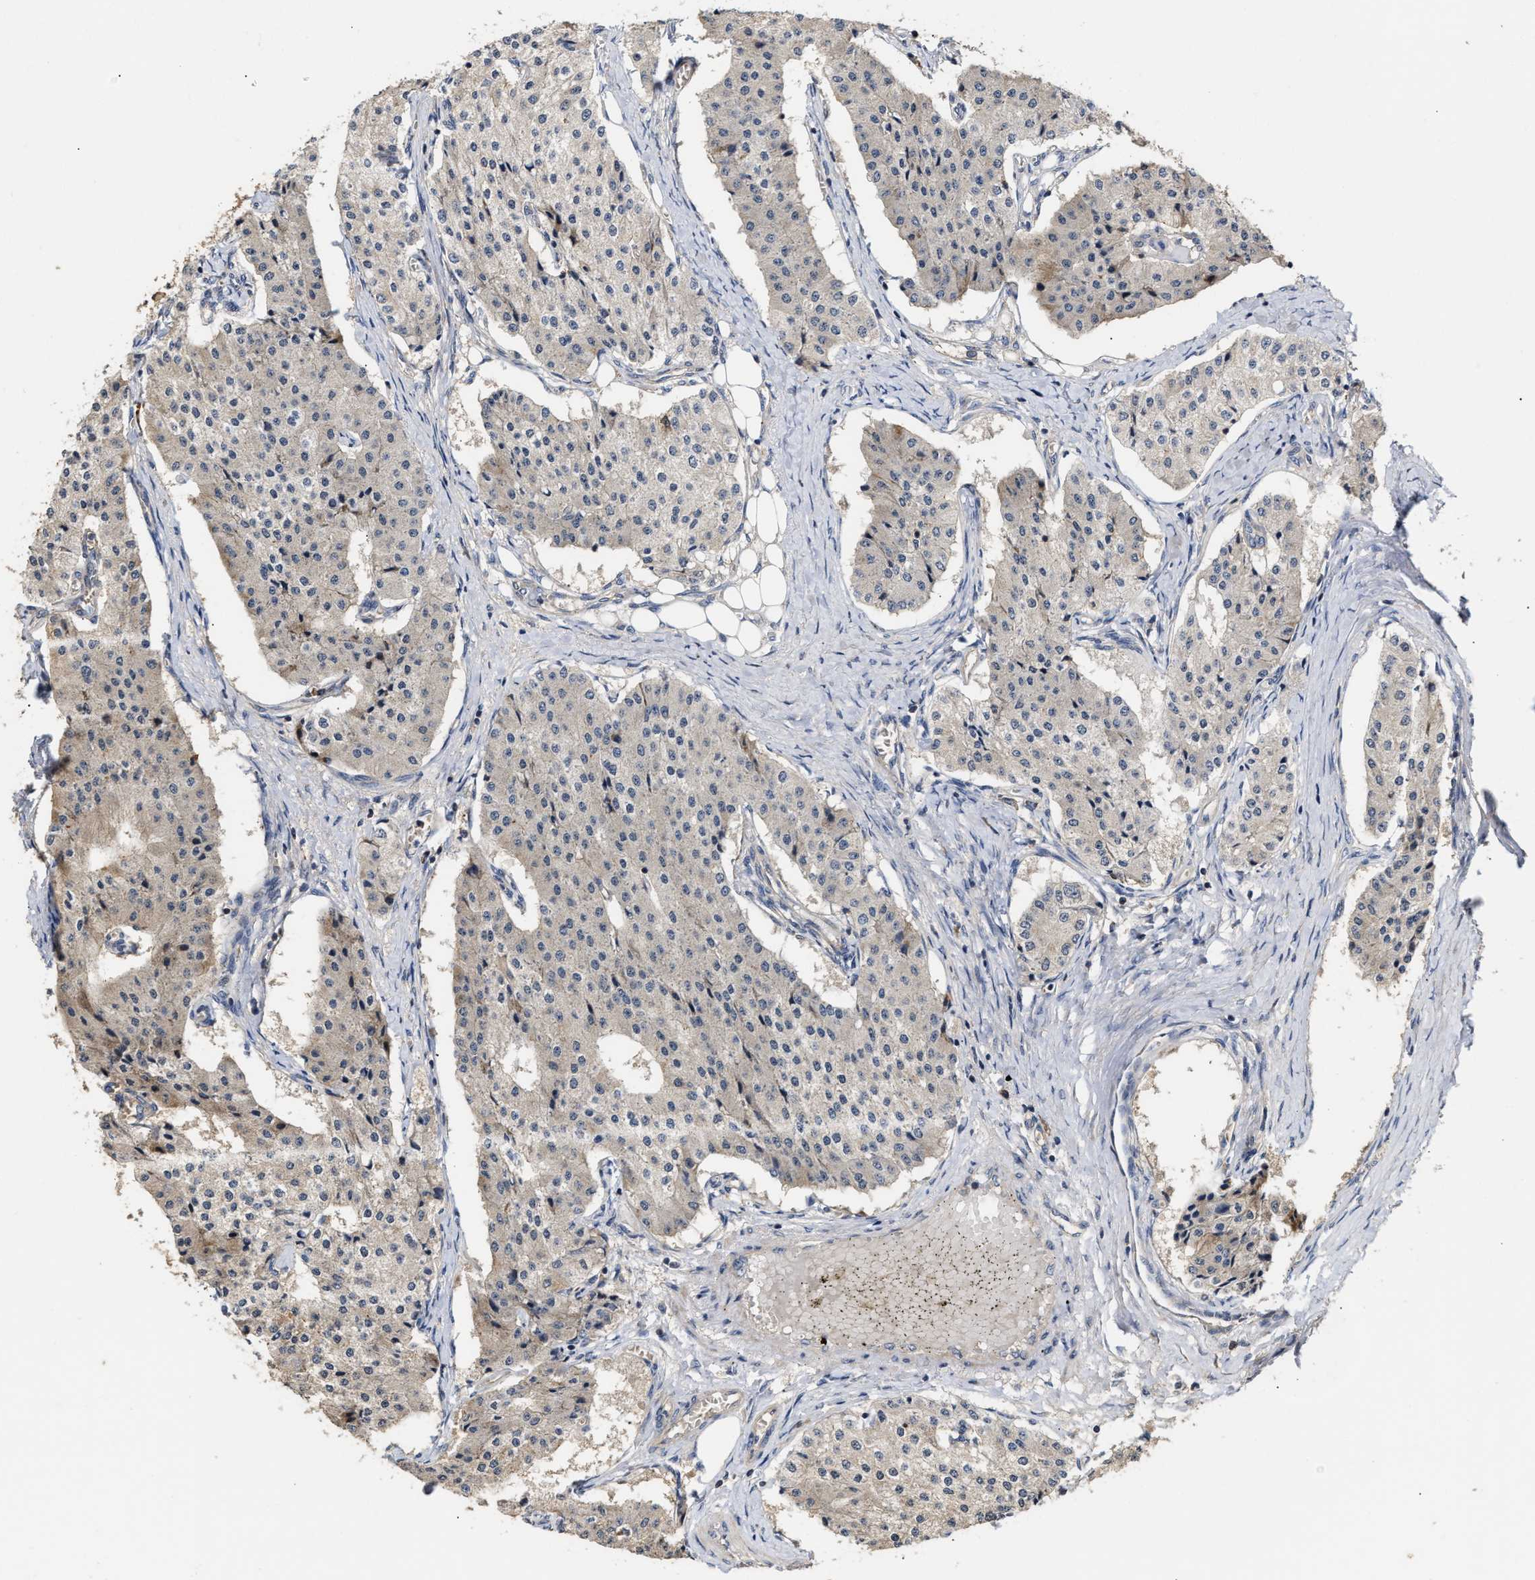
{"staining": {"intensity": "weak", "quantity": "<25%", "location": "cytoplasmic/membranous"}, "tissue": "carcinoid", "cell_type": "Tumor cells", "image_type": "cancer", "snomed": [{"axis": "morphology", "description": "Carcinoid, malignant, NOS"}, {"axis": "topography", "description": "Colon"}], "caption": "High magnification brightfield microscopy of carcinoid stained with DAB (3,3'-diaminobenzidine) (brown) and counterstained with hematoxylin (blue): tumor cells show no significant expression.", "gene": "CLIP2", "patient": {"sex": "female", "age": 52}}